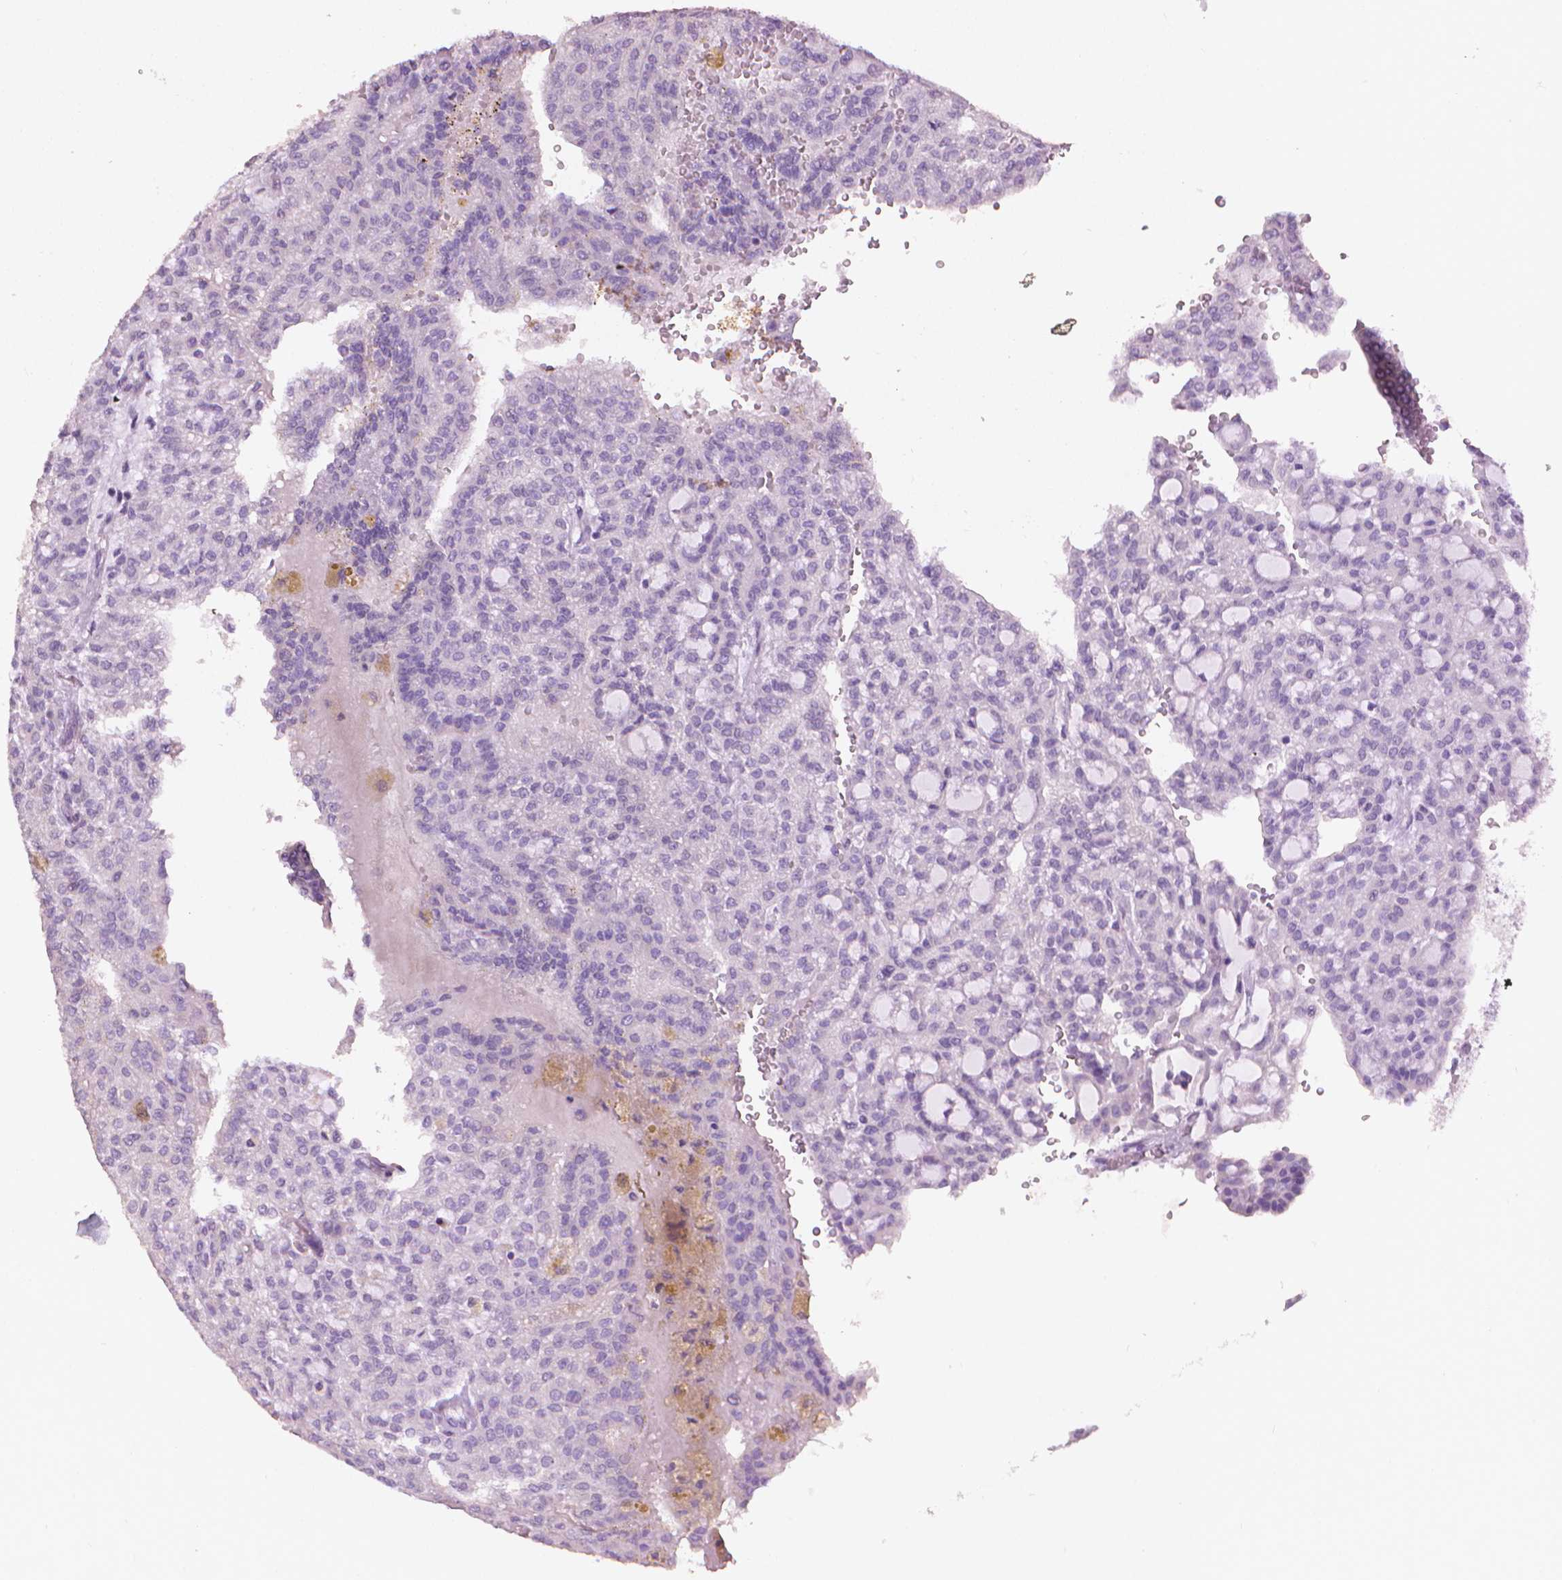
{"staining": {"intensity": "negative", "quantity": "none", "location": "none"}, "tissue": "renal cancer", "cell_type": "Tumor cells", "image_type": "cancer", "snomed": [{"axis": "morphology", "description": "Adenocarcinoma, NOS"}, {"axis": "topography", "description": "Kidney"}], "caption": "A high-resolution image shows immunohistochemistry staining of renal adenocarcinoma, which shows no significant positivity in tumor cells.", "gene": "MLANA", "patient": {"sex": "male", "age": 63}}